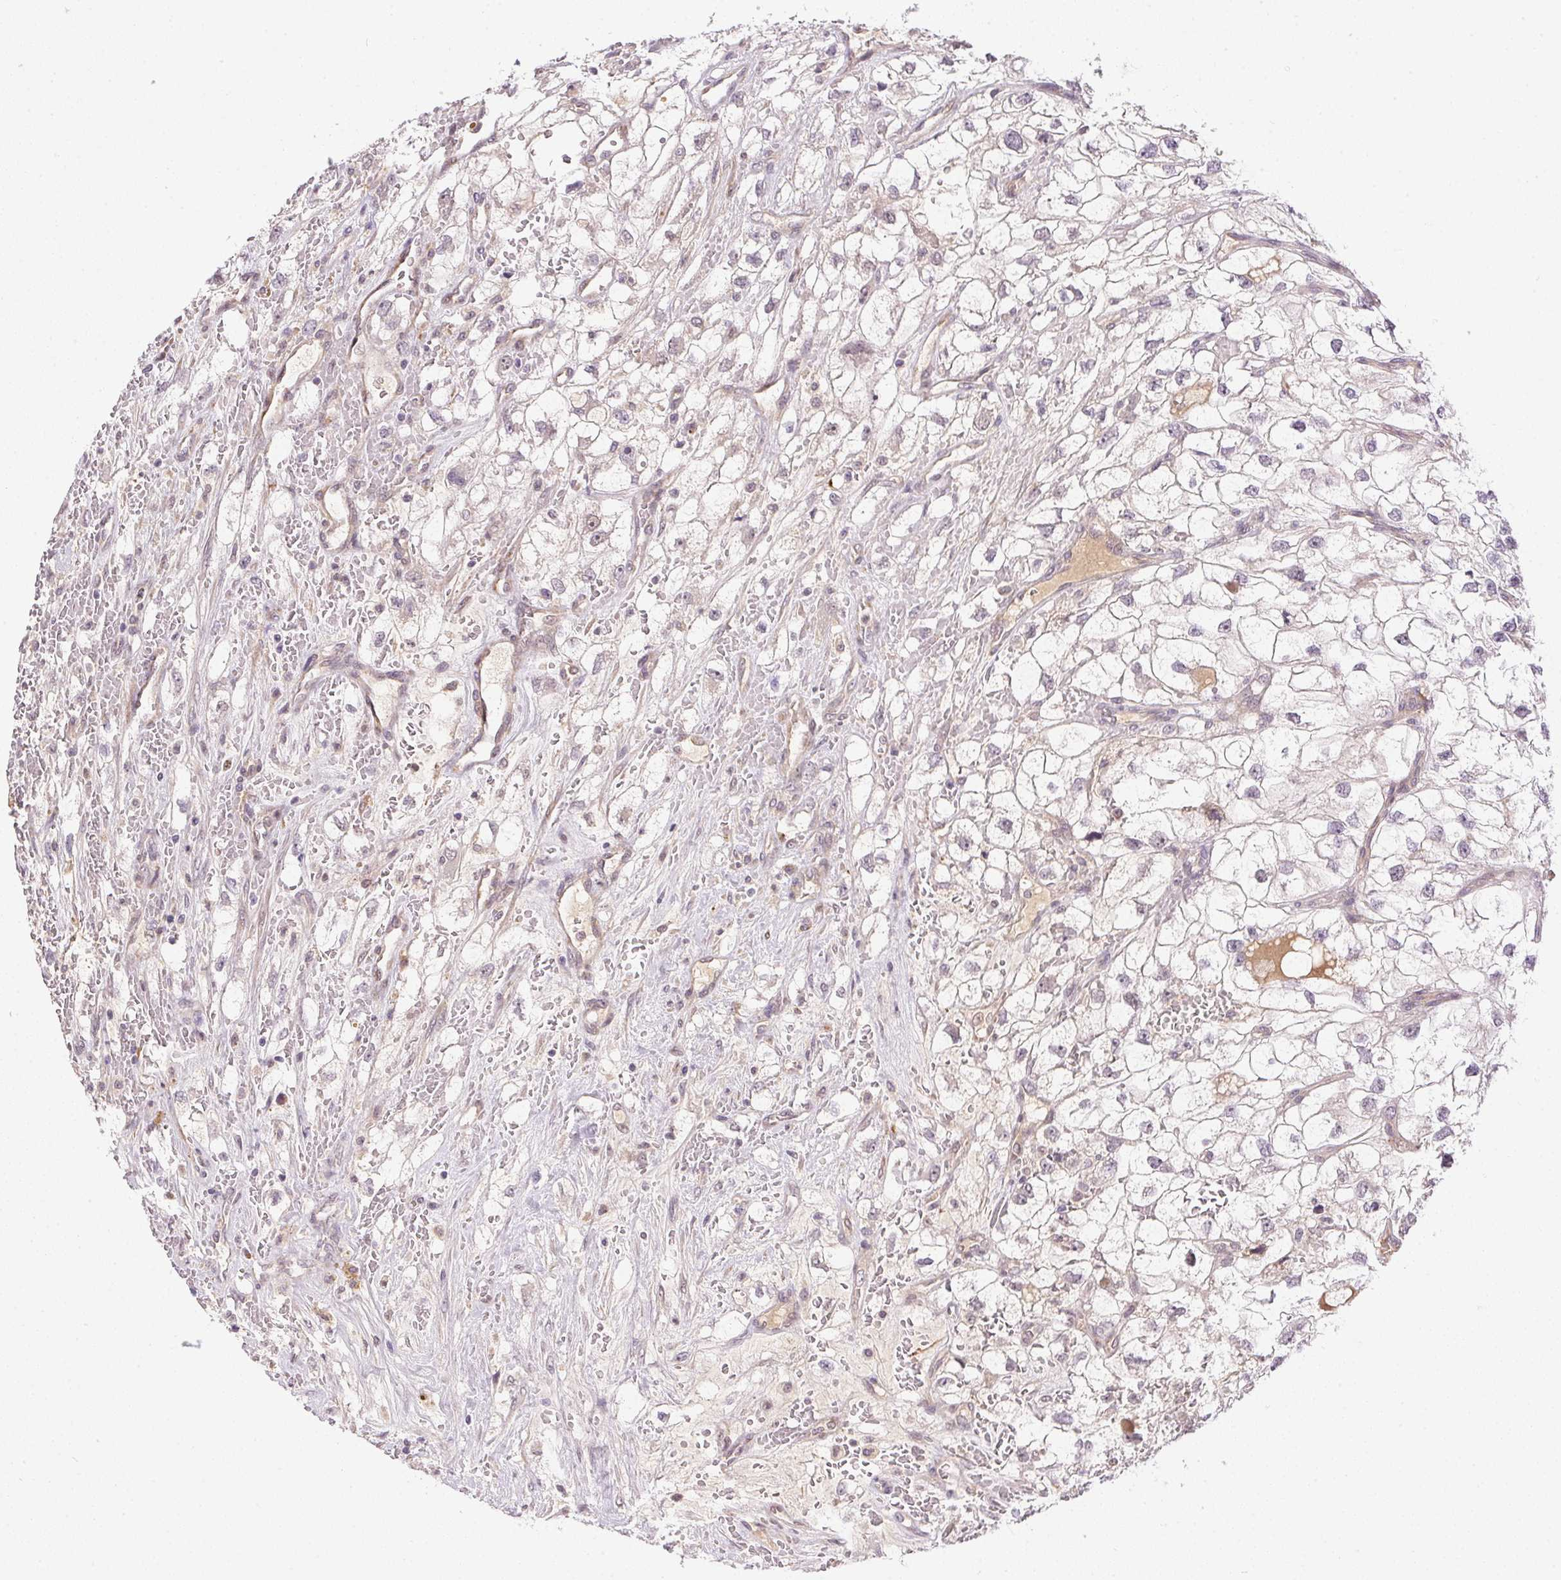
{"staining": {"intensity": "negative", "quantity": "none", "location": "none"}, "tissue": "renal cancer", "cell_type": "Tumor cells", "image_type": "cancer", "snomed": [{"axis": "morphology", "description": "Adenocarcinoma, NOS"}, {"axis": "topography", "description": "Kidney"}], "caption": "Tumor cells show no significant protein positivity in renal cancer (adenocarcinoma).", "gene": "CFAP92", "patient": {"sex": "male", "age": 59}}